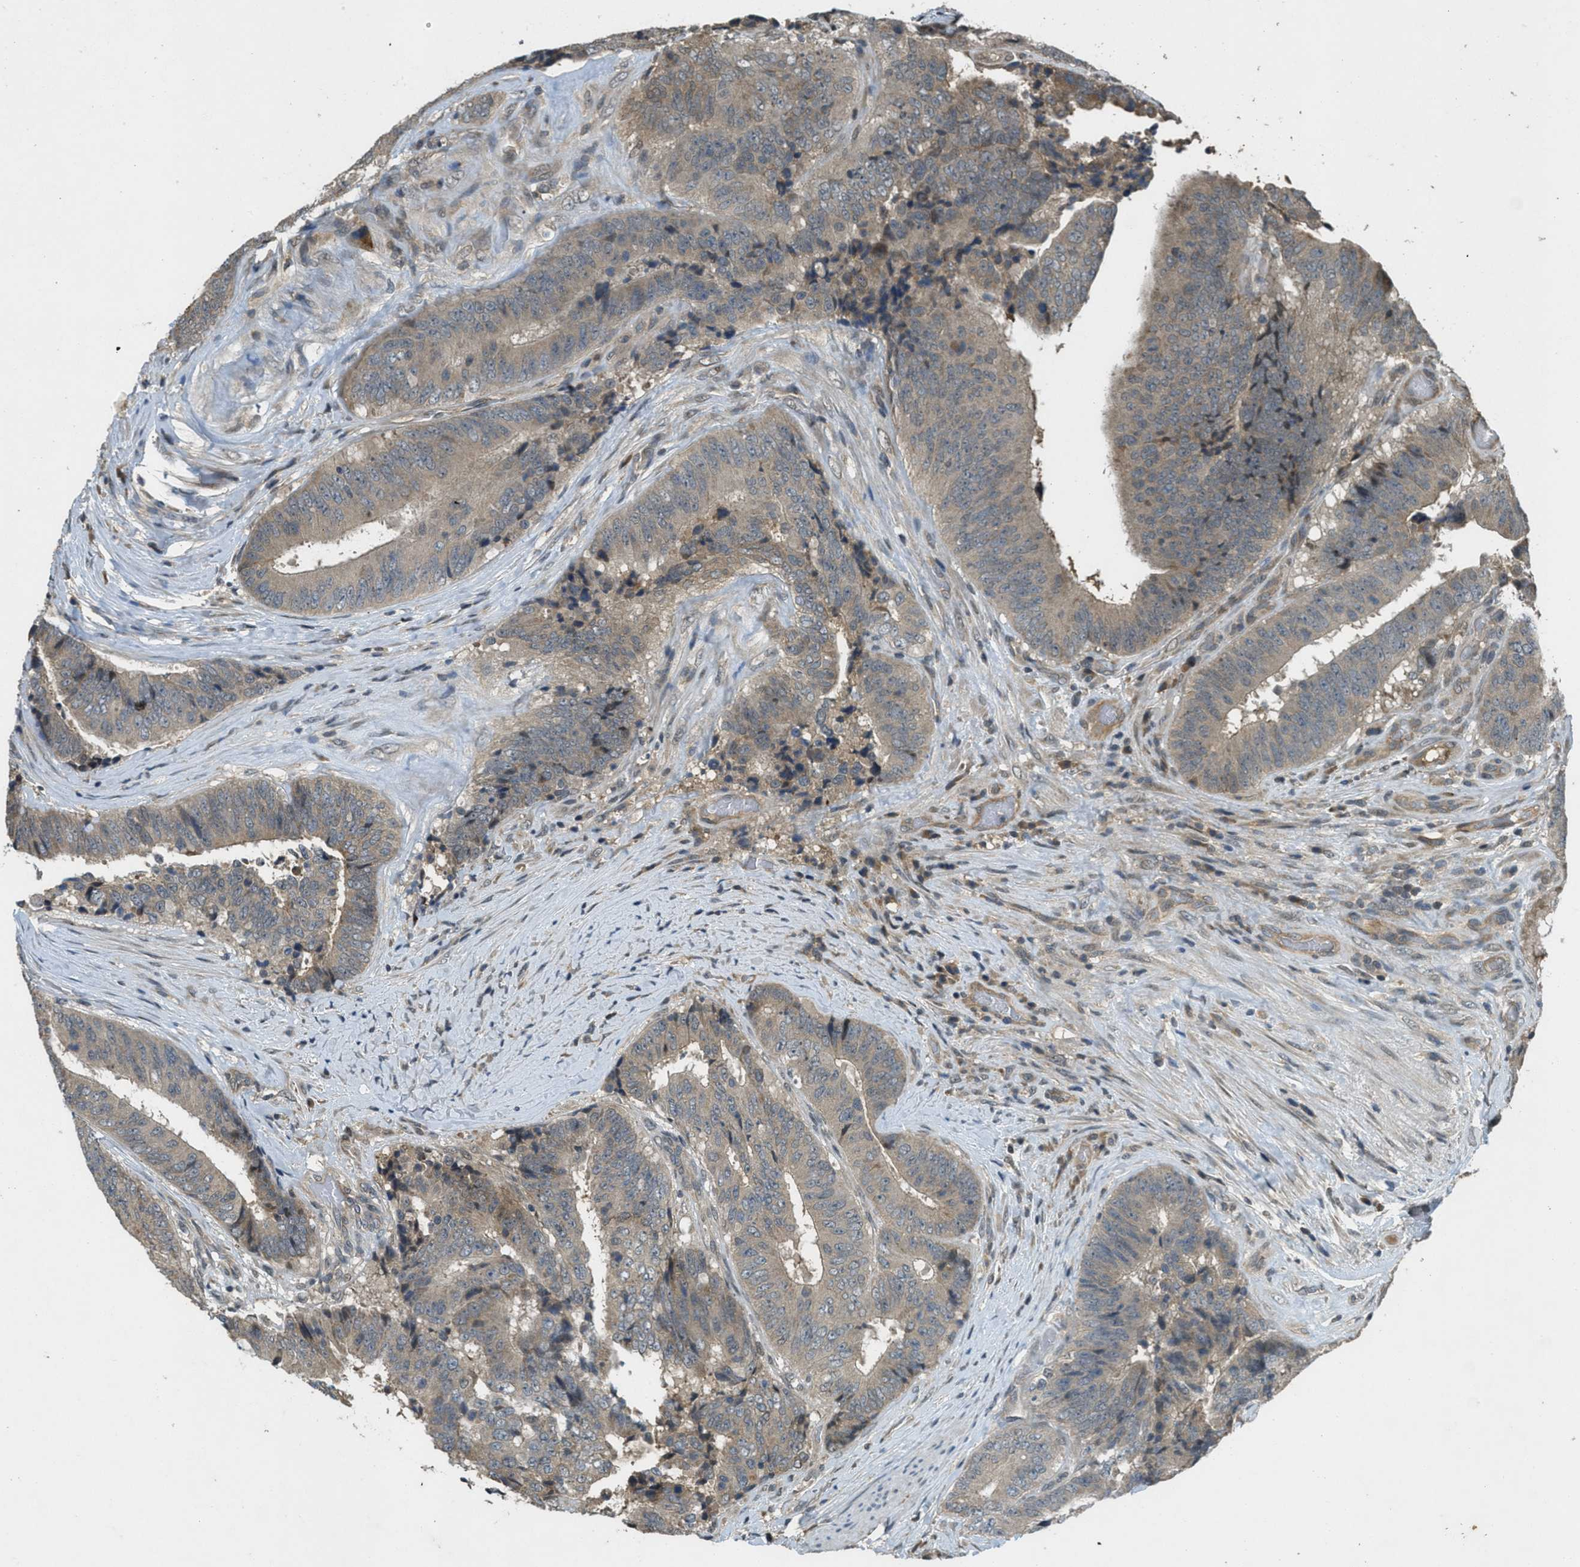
{"staining": {"intensity": "weak", "quantity": ">75%", "location": "cytoplasmic/membranous"}, "tissue": "colorectal cancer", "cell_type": "Tumor cells", "image_type": "cancer", "snomed": [{"axis": "morphology", "description": "Adenocarcinoma, NOS"}, {"axis": "topography", "description": "Rectum"}], "caption": "A histopathology image showing weak cytoplasmic/membranous expression in approximately >75% of tumor cells in colorectal cancer (adenocarcinoma), as visualized by brown immunohistochemical staining.", "gene": "DUSP6", "patient": {"sex": "male", "age": 72}}